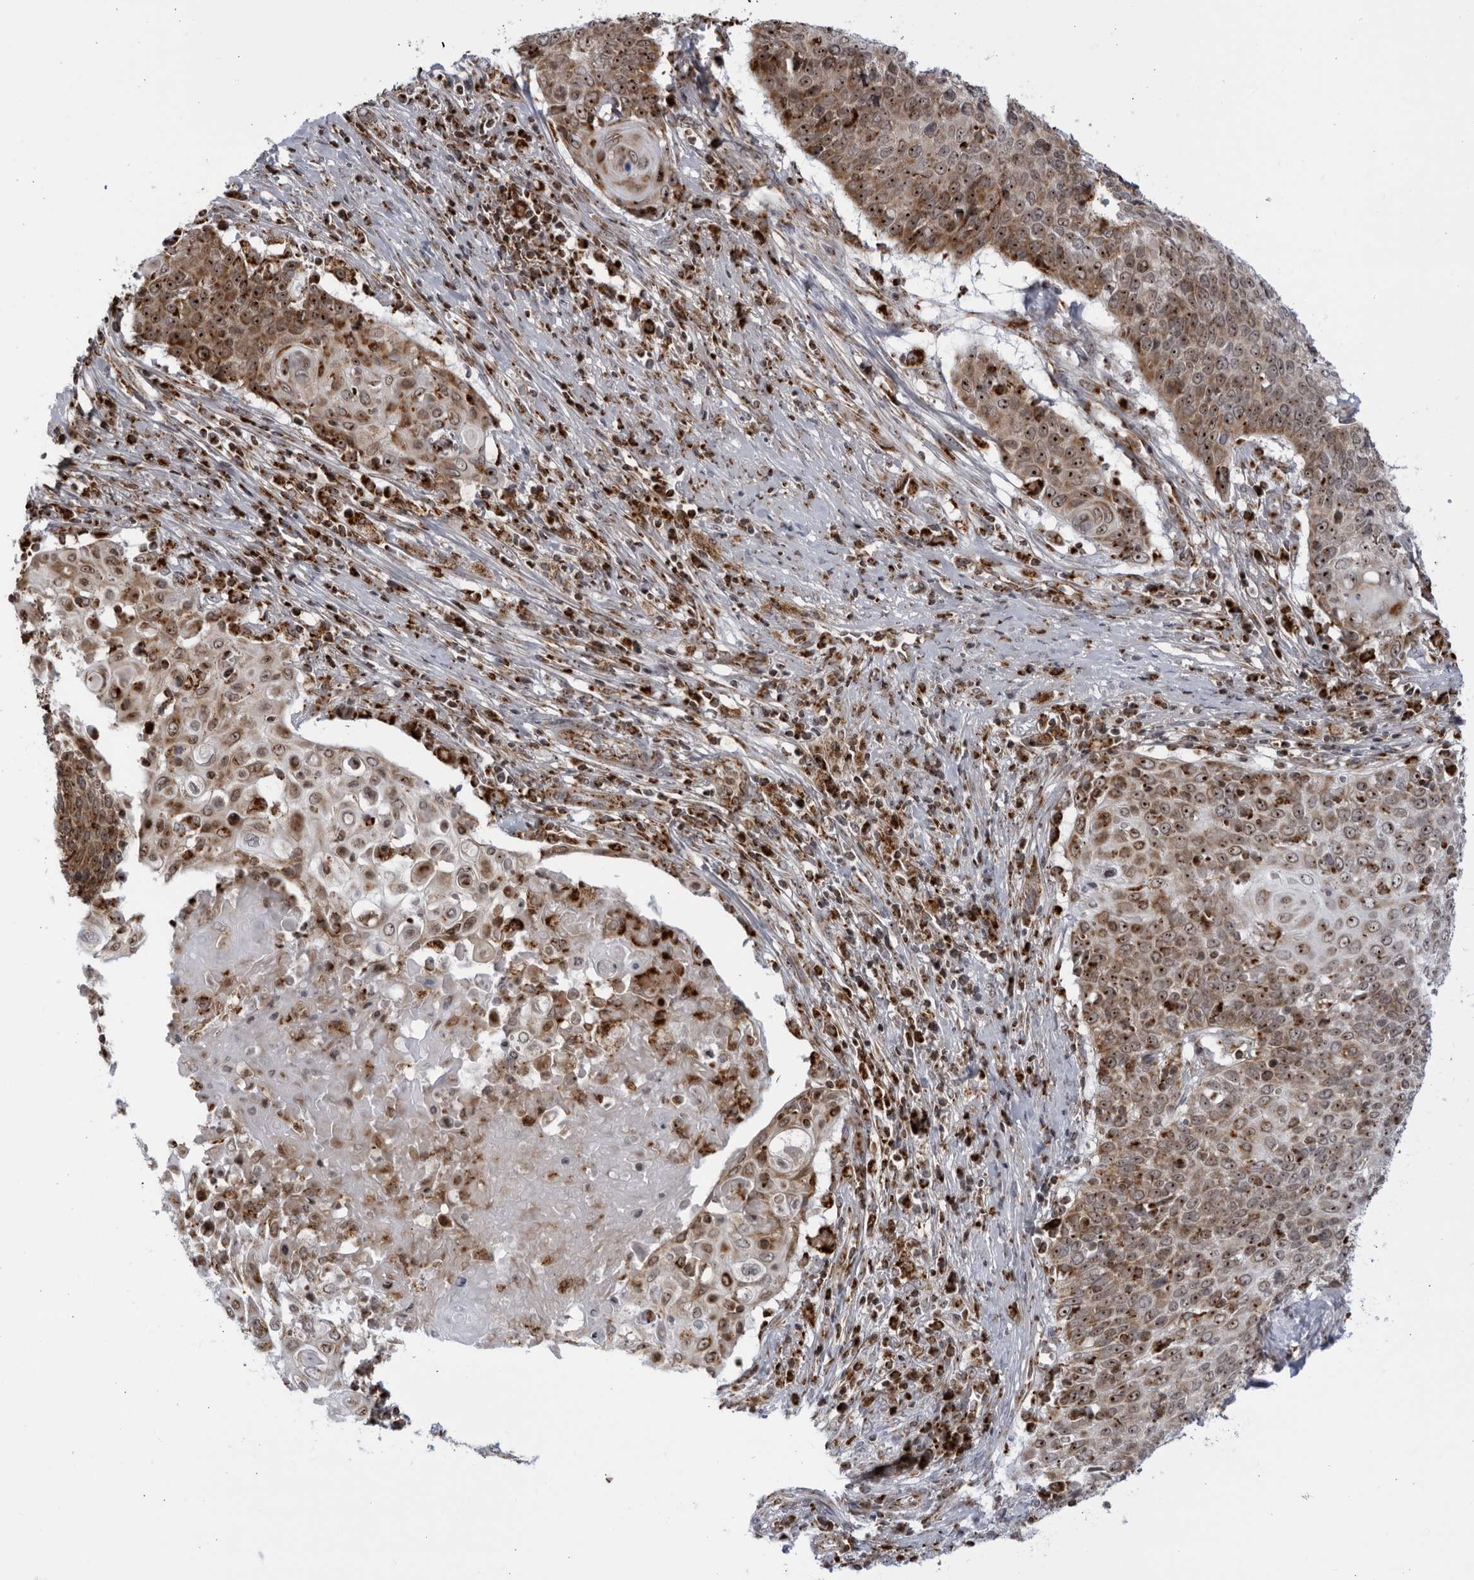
{"staining": {"intensity": "moderate", "quantity": ">75%", "location": "cytoplasmic/membranous,nuclear"}, "tissue": "cervical cancer", "cell_type": "Tumor cells", "image_type": "cancer", "snomed": [{"axis": "morphology", "description": "Squamous cell carcinoma, NOS"}, {"axis": "topography", "description": "Cervix"}], "caption": "Moderate cytoplasmic/membranous and nuclear protein expression is present in approximately >75% of tumor cells in squamous cell carcinoma (cervical).", "gene": "RBM34", "patient": {"sex": "female", "age": 39}}